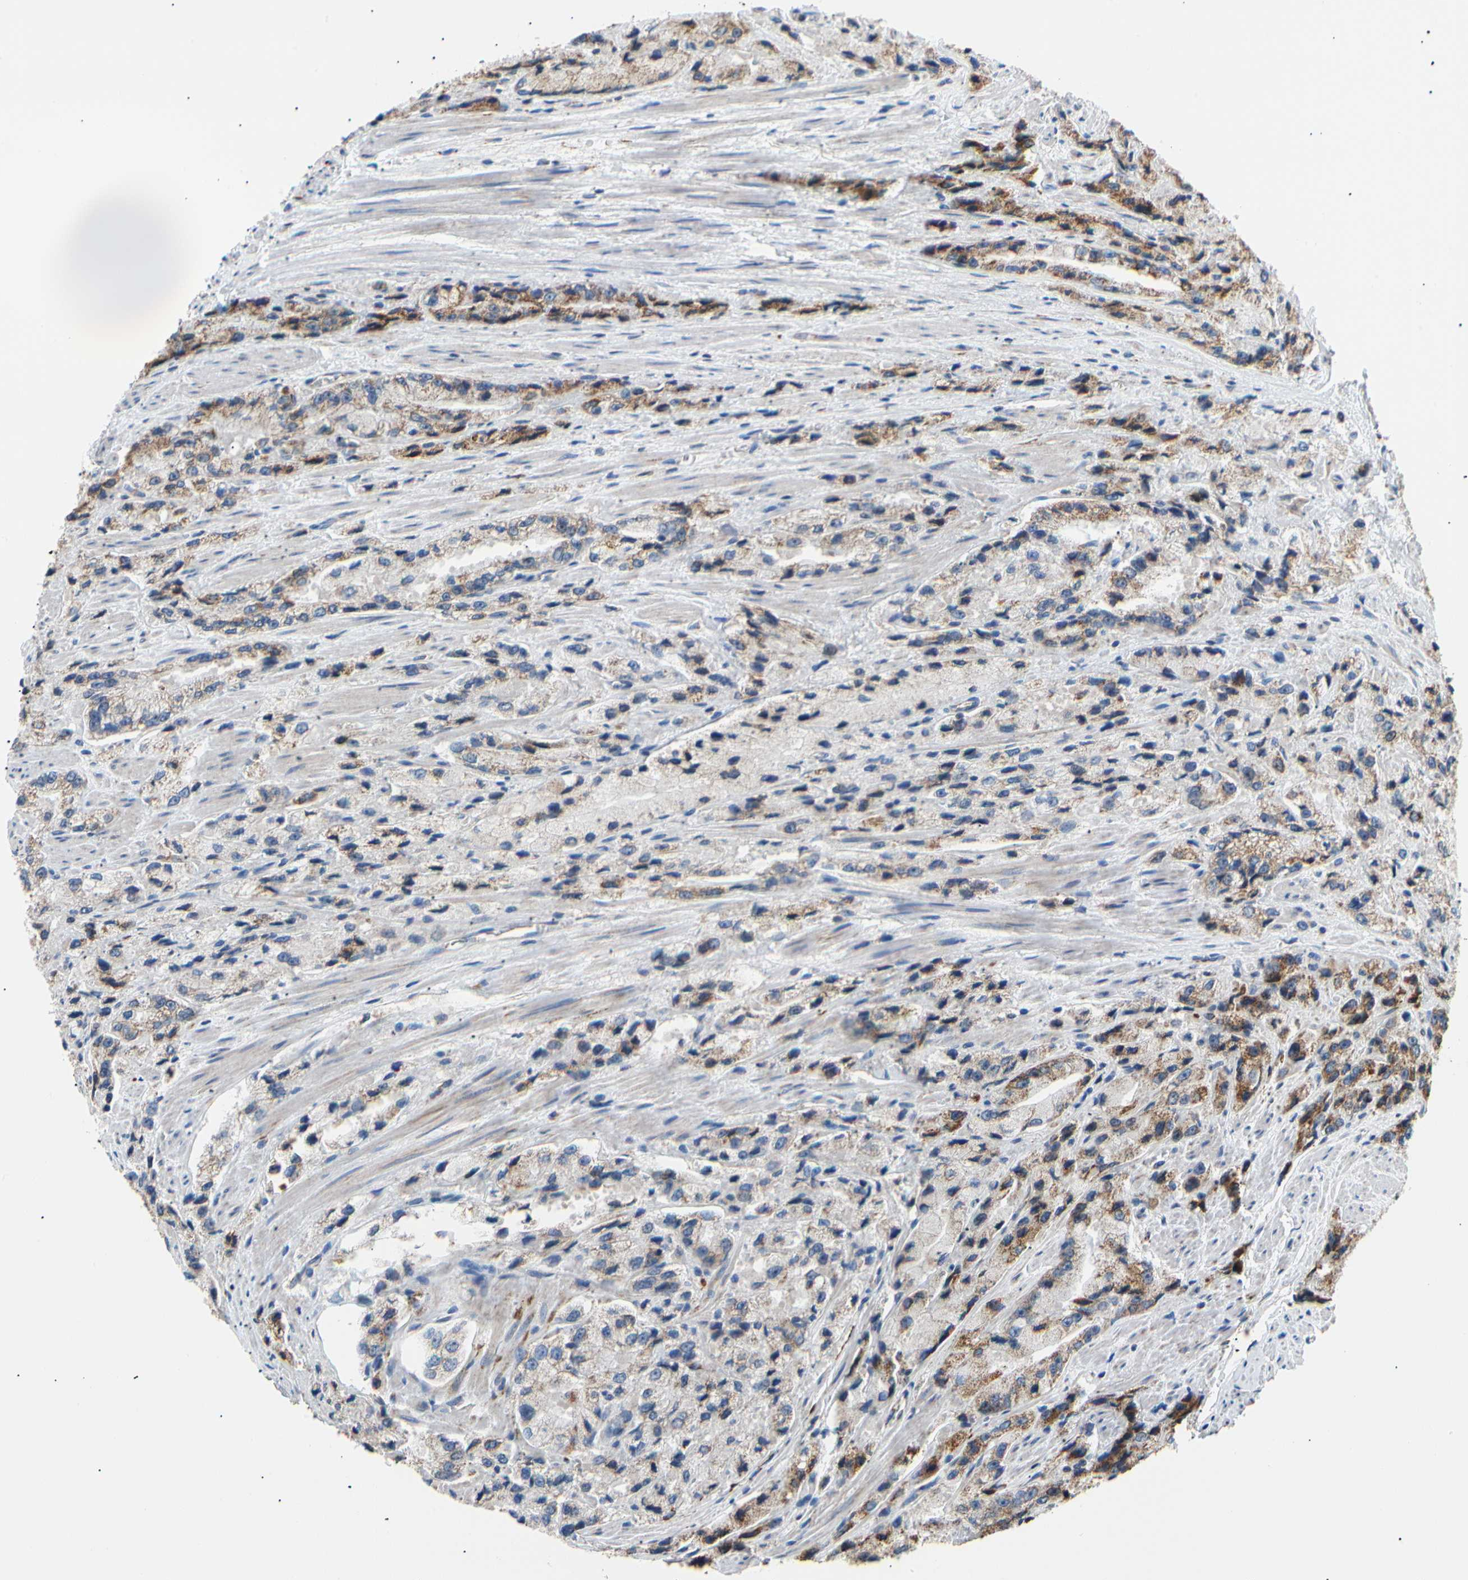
{"staining": {"intensity": "moderate", "quantity": "25%-75%", "location": "cytoplasmic/membranous"}, "tissue": "prostate cancer", "cell_type": "Tumor cells", "image_type": "cancer", "snomed": [{"axis": "morphology", "description": "Adenocarcinoma, High grade"}, {"axis": "topography", "description": "Prostate"}], "caption": "Tumor cells exhibit medium levels of moderate cytoplasmic/membranous positivity in about 25%-75% of cells in prostate cancer (adenocarcinoma (high-grade)).", "gene": "ACAT1", "patient": {"sex": "male", "age": 58}}